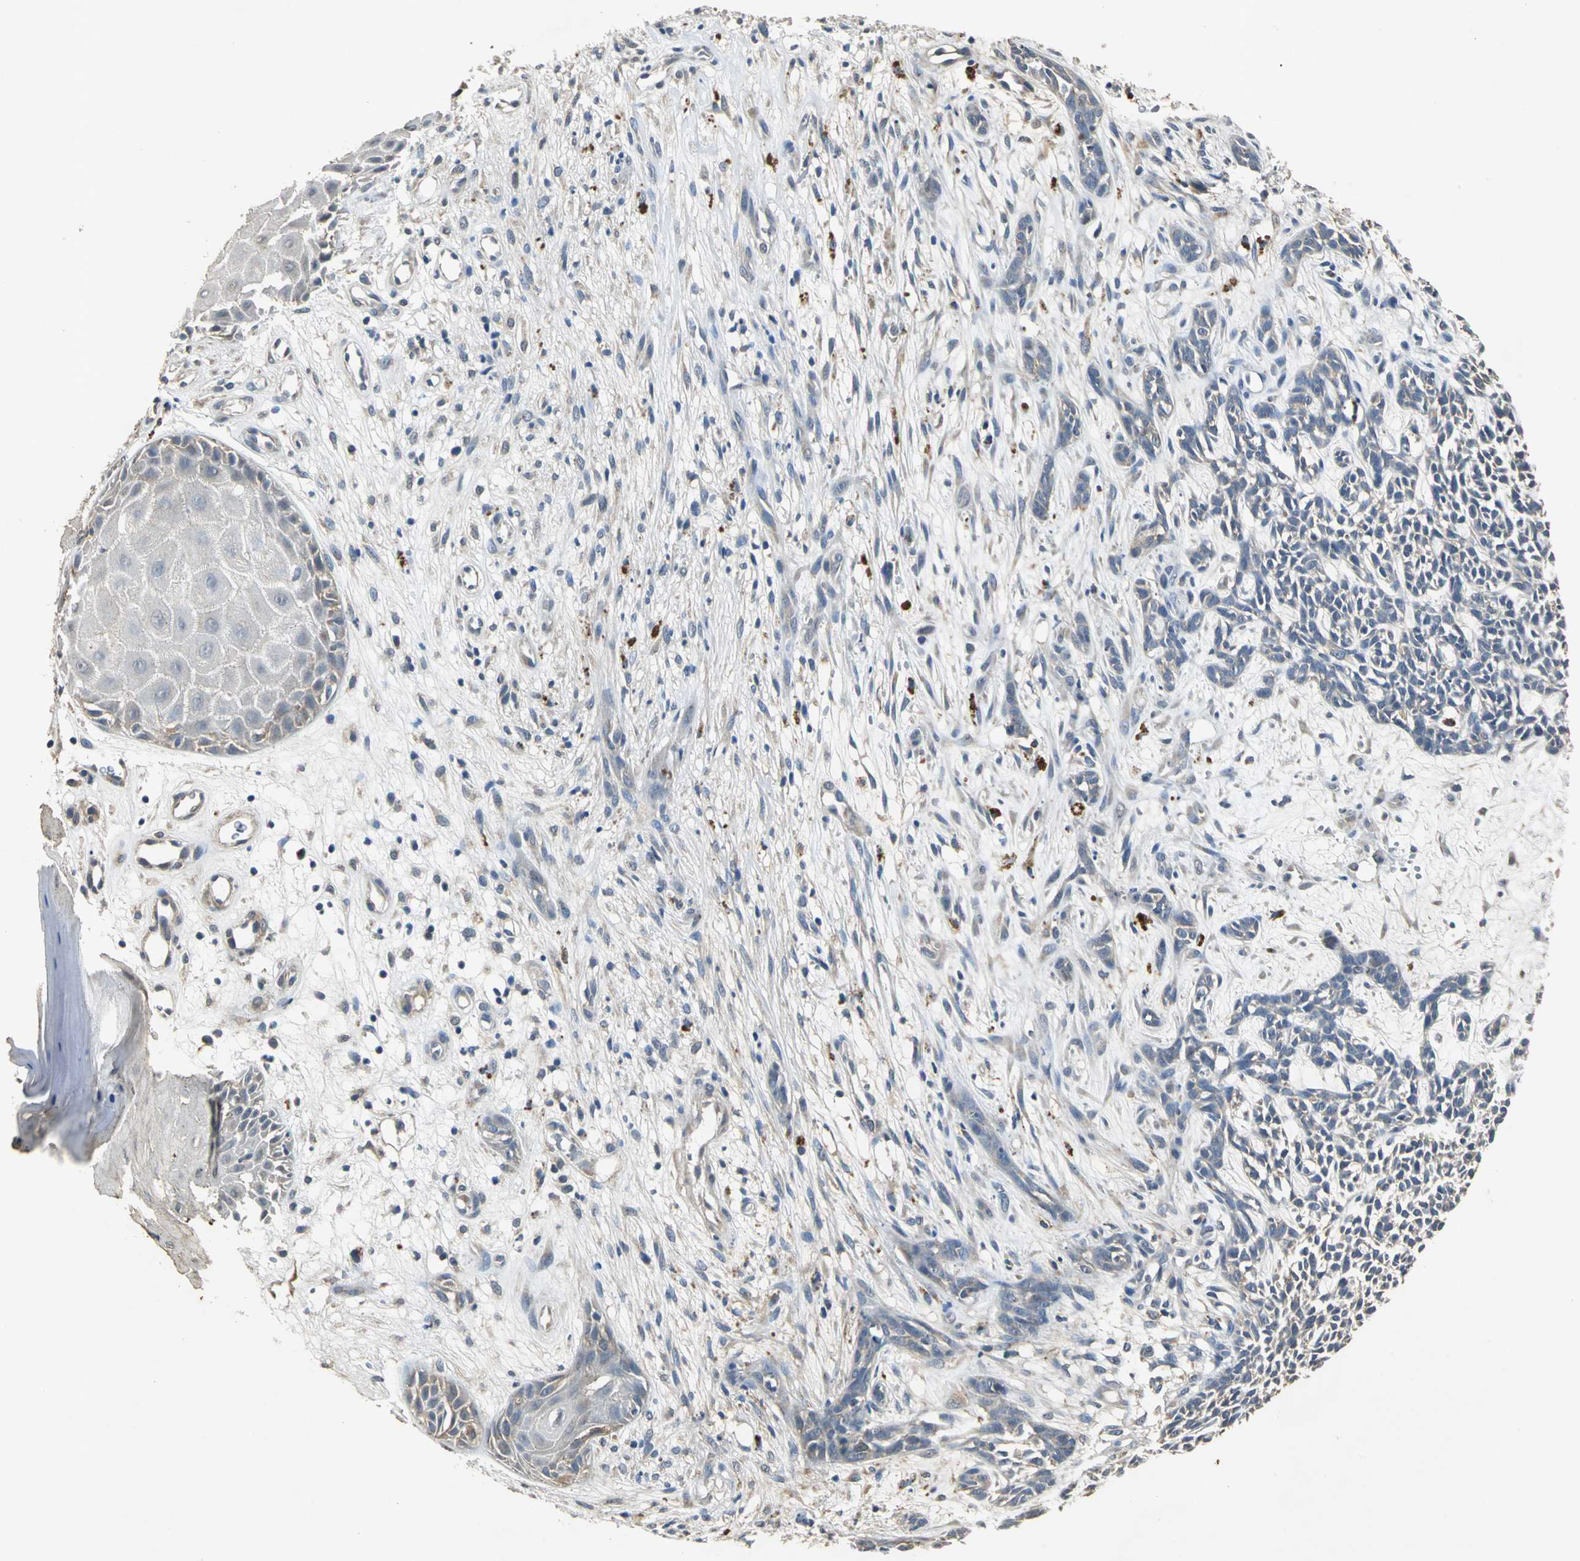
{"staining": {"intensity": "weak", "quantity": "25%-75%", "location": "cytoplasmic/membranous"}, "tissue": "skin cancer", "cell_type": "Tumor cells", "image_type": "cancer", "snomed": [{"axis": "morphology", "description": "Basal cell carcinoma"}, {"axis": "topography", "description": "Skin"}], "caption": "This image reveals IHC staining of human skin cancer, with low weak cytoplasmic/membranous positivity in approximately 25%-75% of tumor cells.", "gene": "OCLN", "patient": {"sex": "female", "age": 84}}